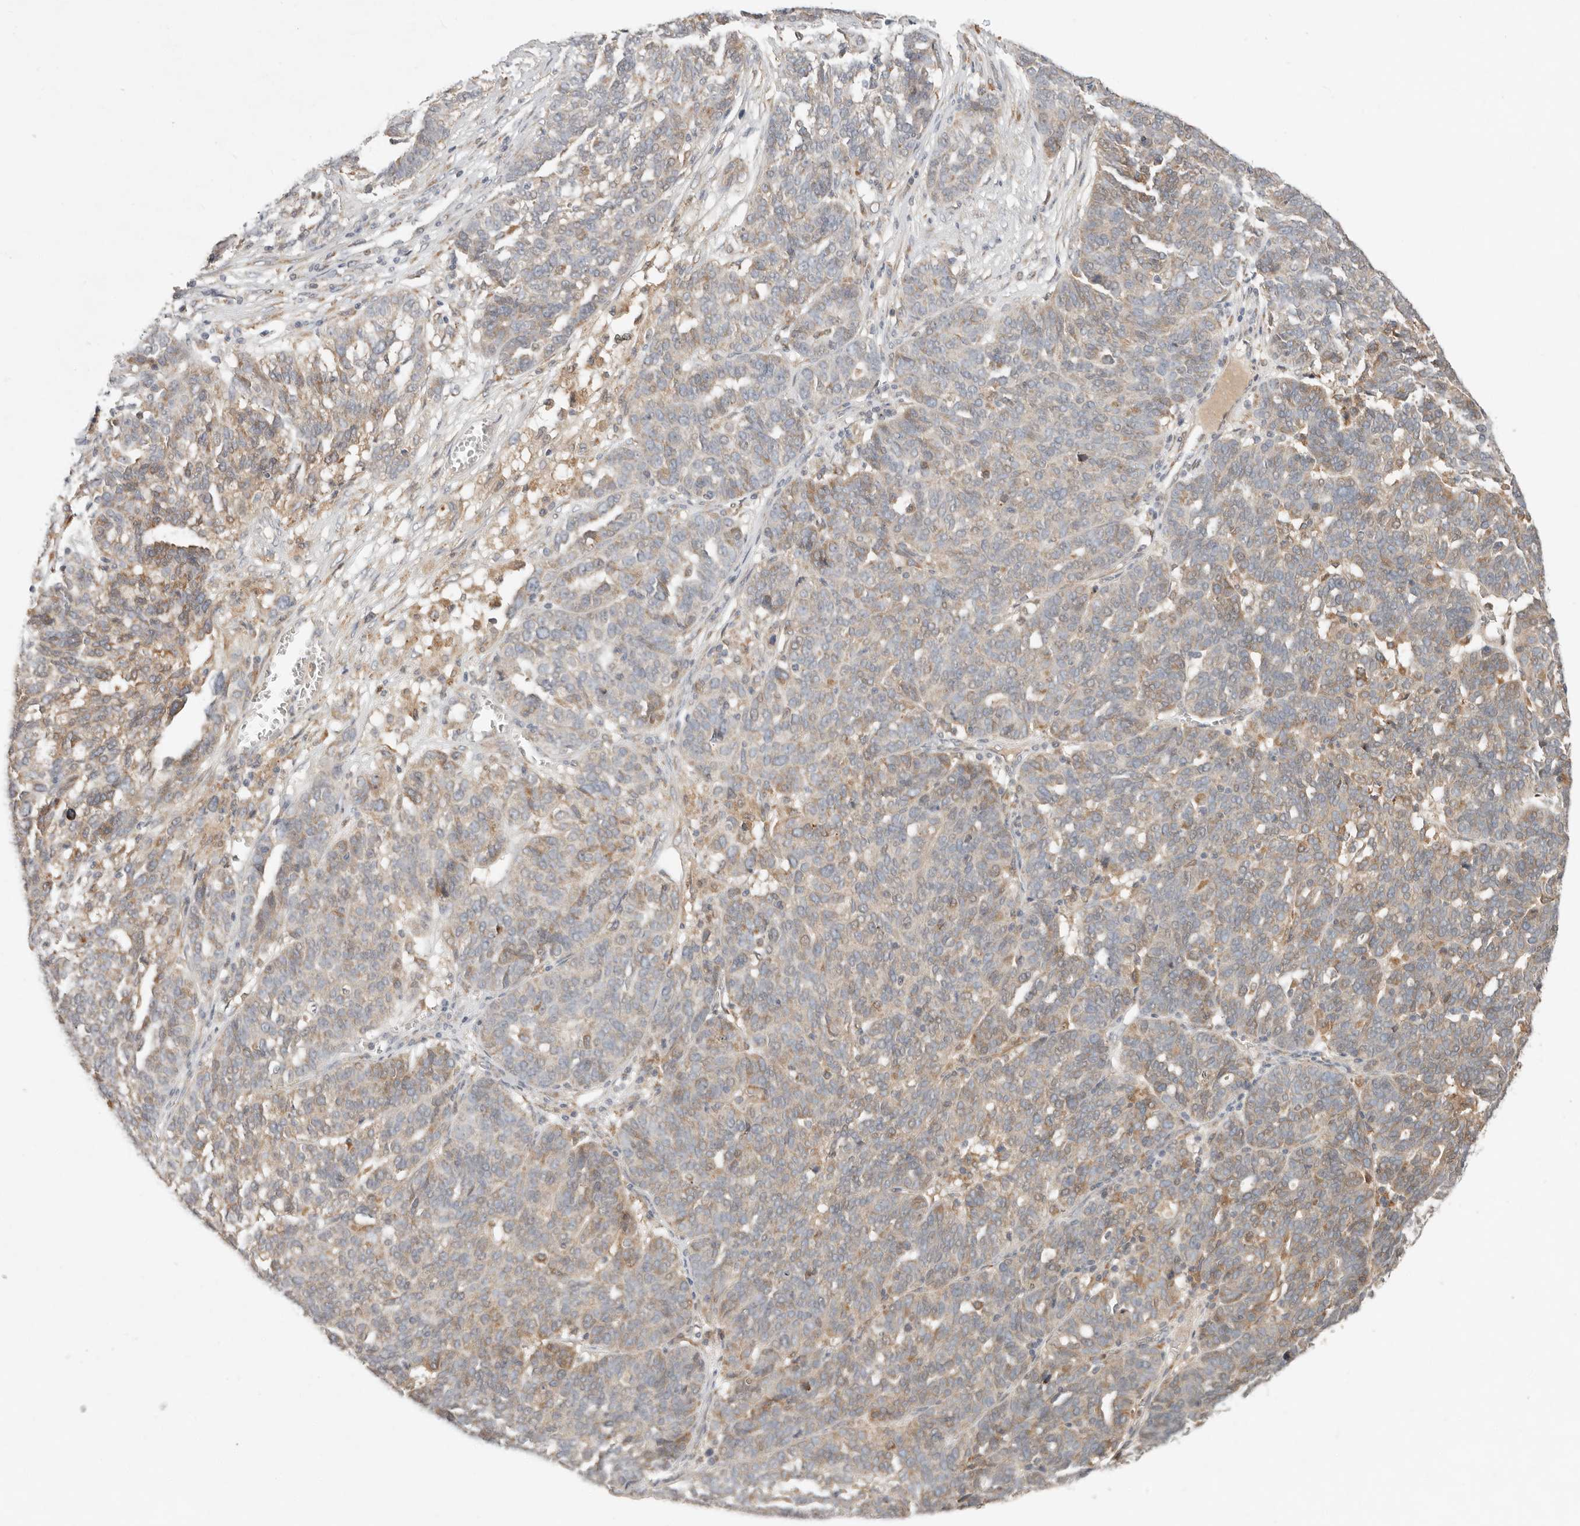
{"staining": {"intensity": "moderate", "quantity": "25%-75%", "location": "cytoplasmic/membranous"}, "tissue": "ovarian cancer", "cell_type": "Tumor cells", "image_type": "cancer", "snomed": [{"axis": "morphology", "description": "Cystadenocarcinoma, serous, NOS"}, {"axis": "topography", "description": "Ovary"}], "caption": "Ovarian serous cystadenocarcinoma stained with DAB IHC exhibits medium levels of moderate cytoplasmic/membranous staining in about 25%-75% of tumor cells. Ihc stains the protein in brown and the nuclei are stained blue.", "gene": "ARHGEF10L", "patient": {"sex": "female", "age": 59}}